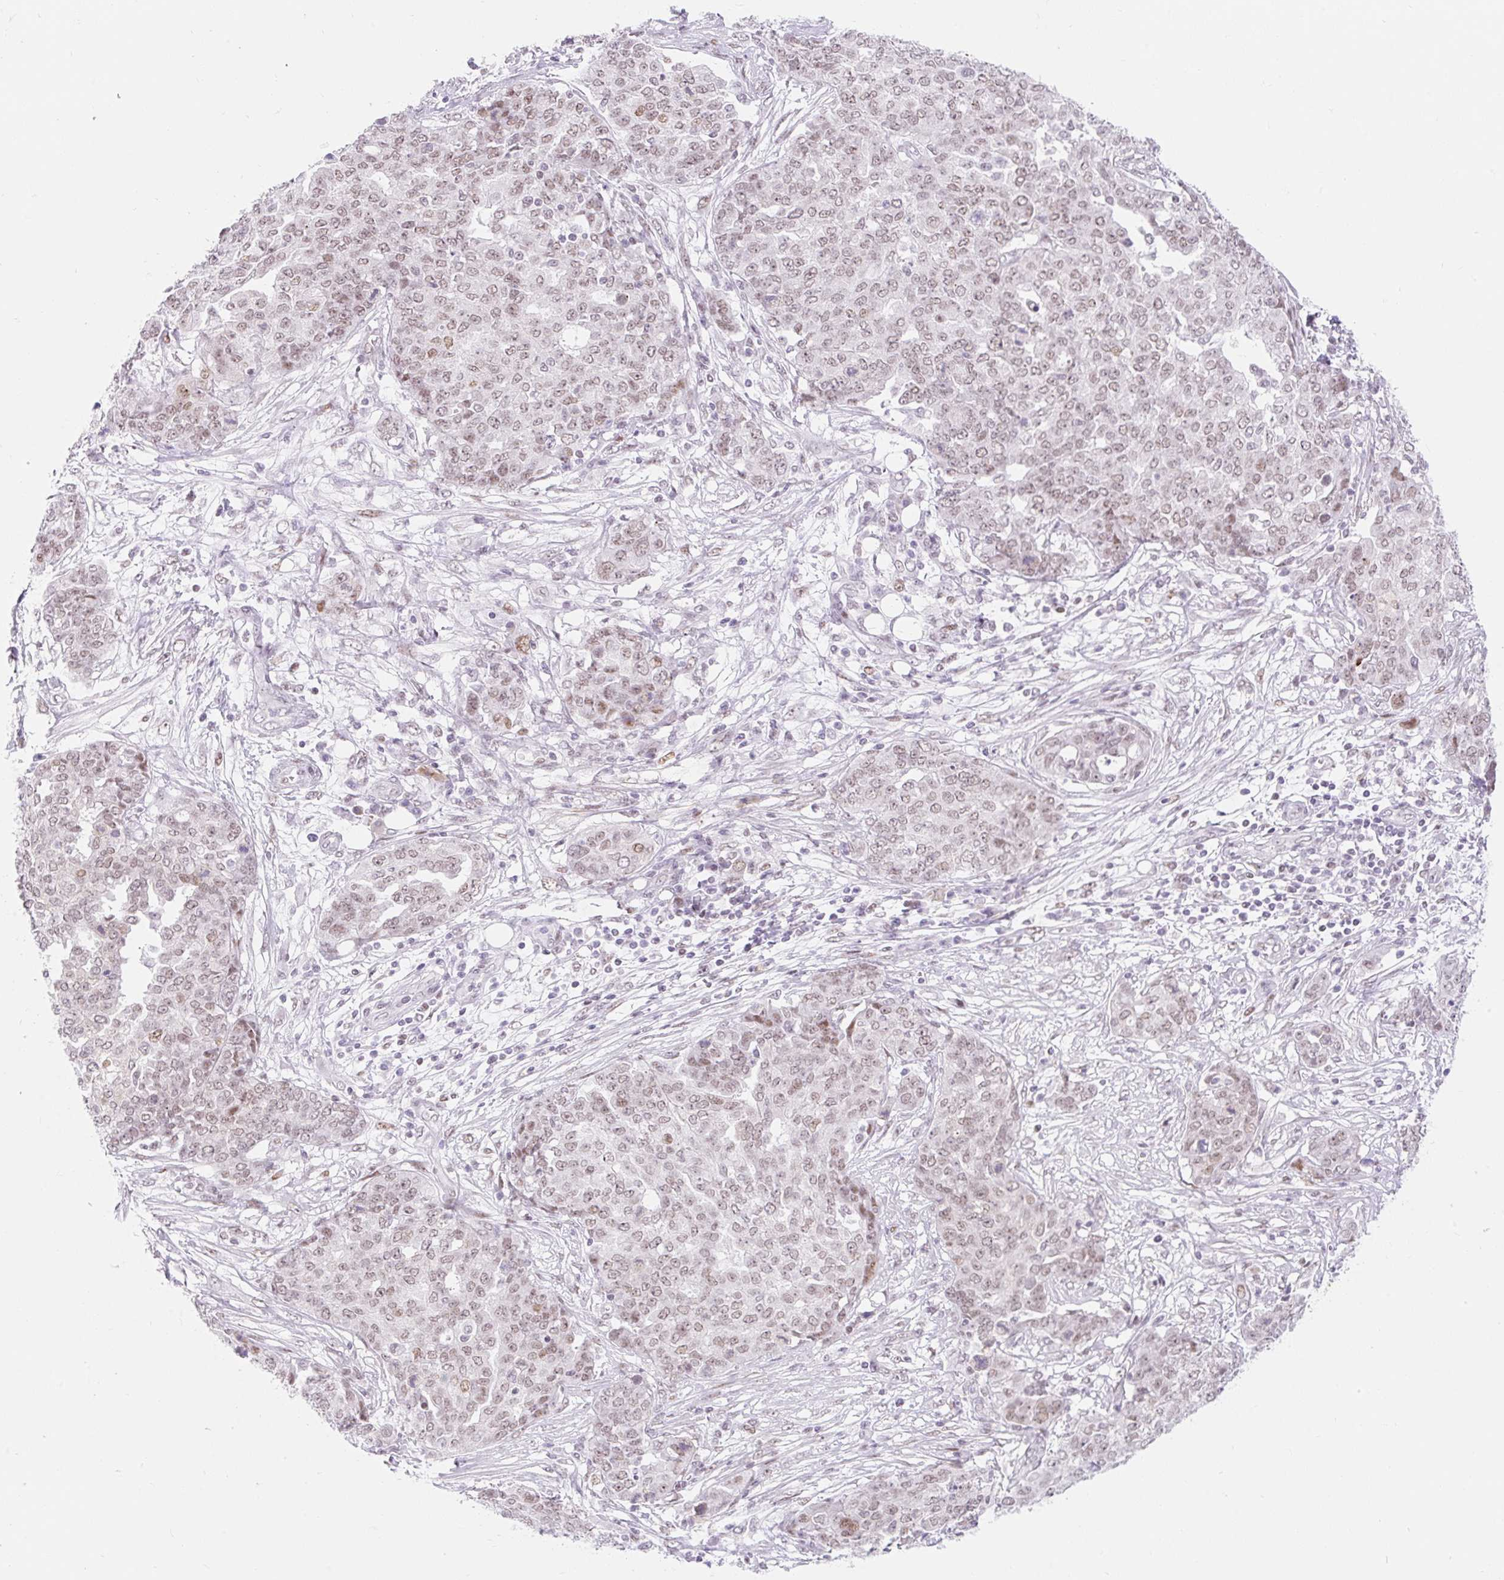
{"staining": {"intensity": "weak", "quantity": ">75%", "location": "nuclear"}, "tissue": "ovarian cancer", "cell_type": "Tumor cells", "image_type": "cancer", "snomed": [{"axis": "morphology", "description": "Cystadenocarcinoma, serous, NOS"}, {"axis": "topography", "description": "Soft tissue"}, {"axis": "topography", "description": "Ovary"}], "caption": "Ovarian cancer (serous cystadenocarcinoma) tissue shows weak nuclear staining in about >75% of tumor cells, visualized by immunohistochemistry.", "gene": "H2BW1", "patient": {"sex": "female", "age": 57}}